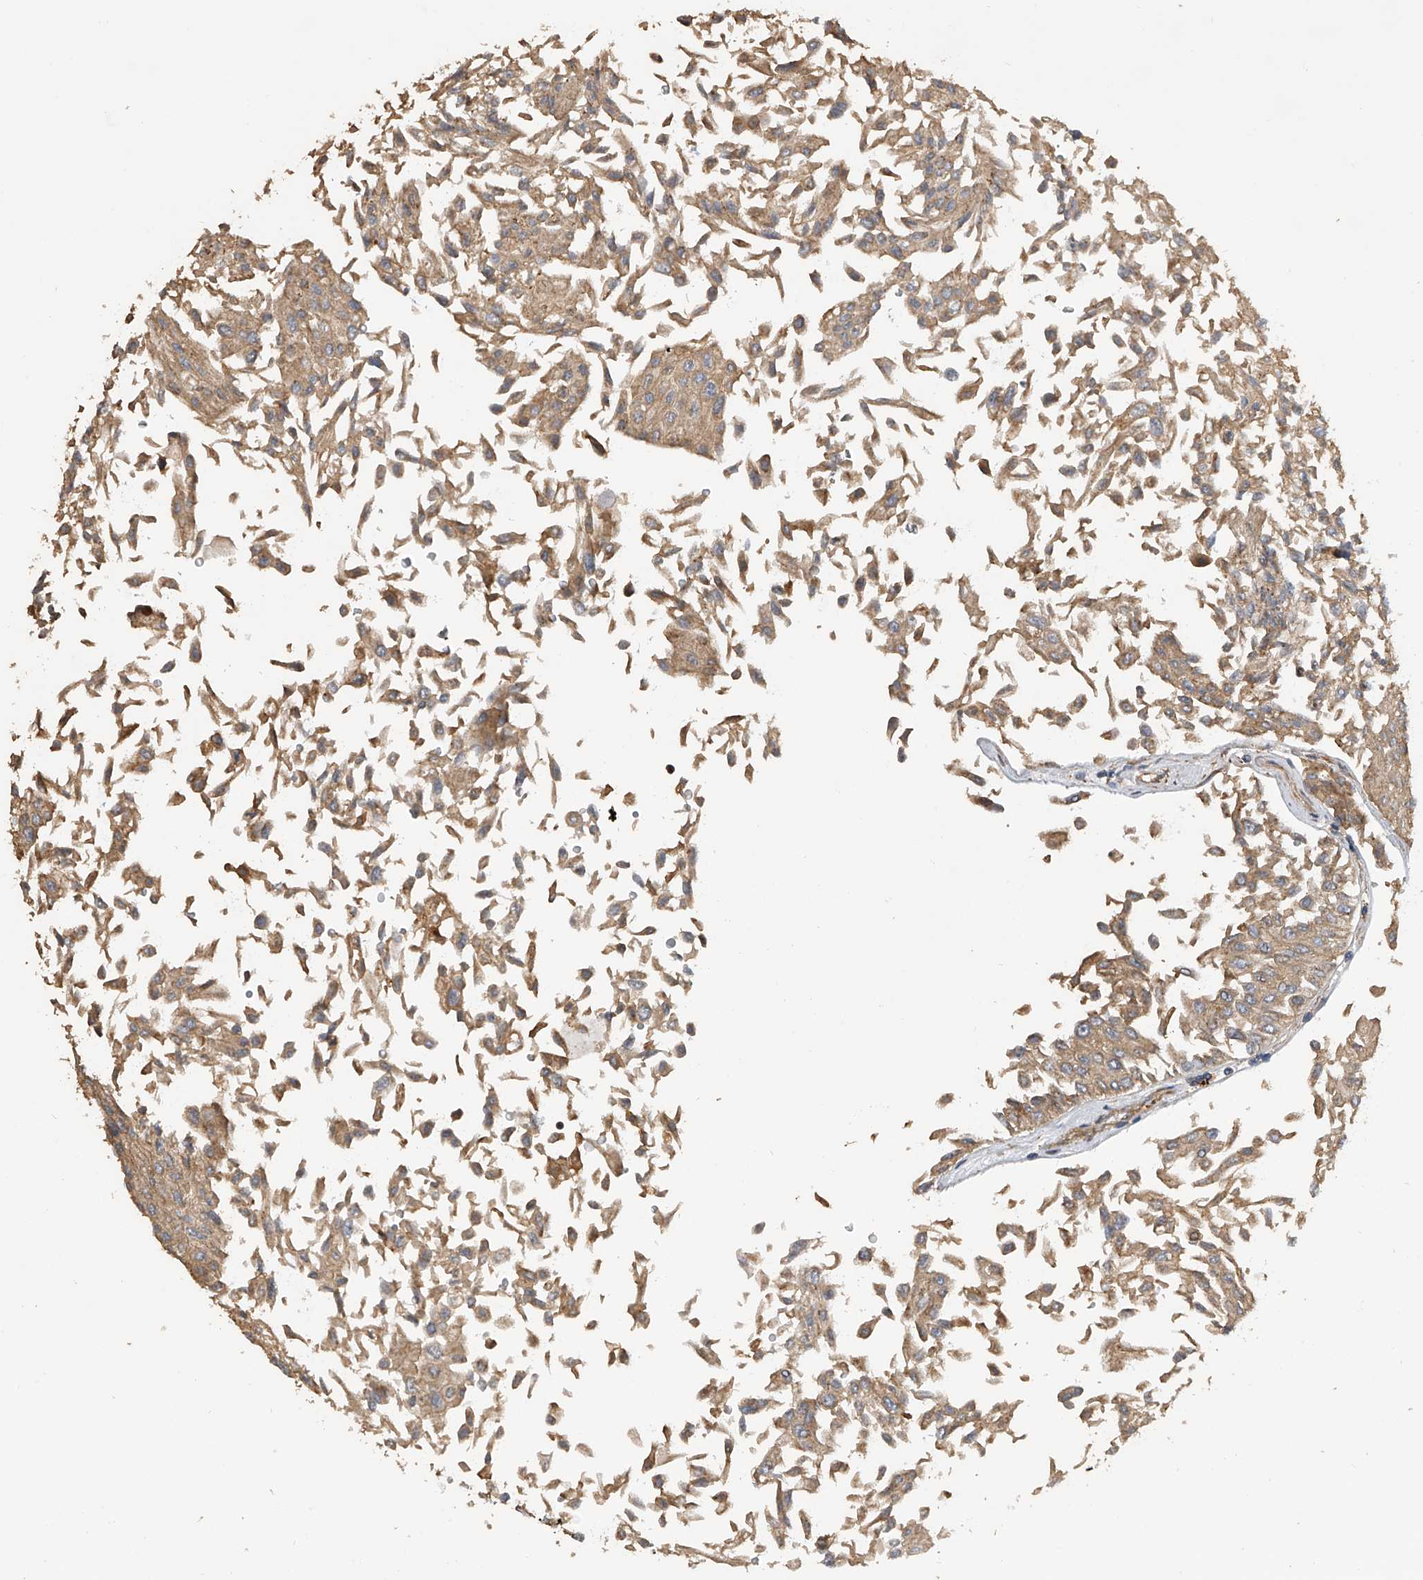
{"staining": {"intensity": "moderate", "quantity": ">75%", "location": "cytoplasmic/membranous"}, "tissue": "urothelial cancer", "cell_type": "Tumor cells", "image_type": "cancer", "snomed": [{"axis": "morphology", "description": "Urothelial carcinoma, Low grade"}, {"axis": "topography", "description": "Urinary bladder"}], "caption": "Moderate cytoplasmic/membranous positivity is appreciated in approximately >75% of tumor cells in urothelial cancer.", "gene": "PTPRA", "patient": {"sex": "male", "age": 67}}